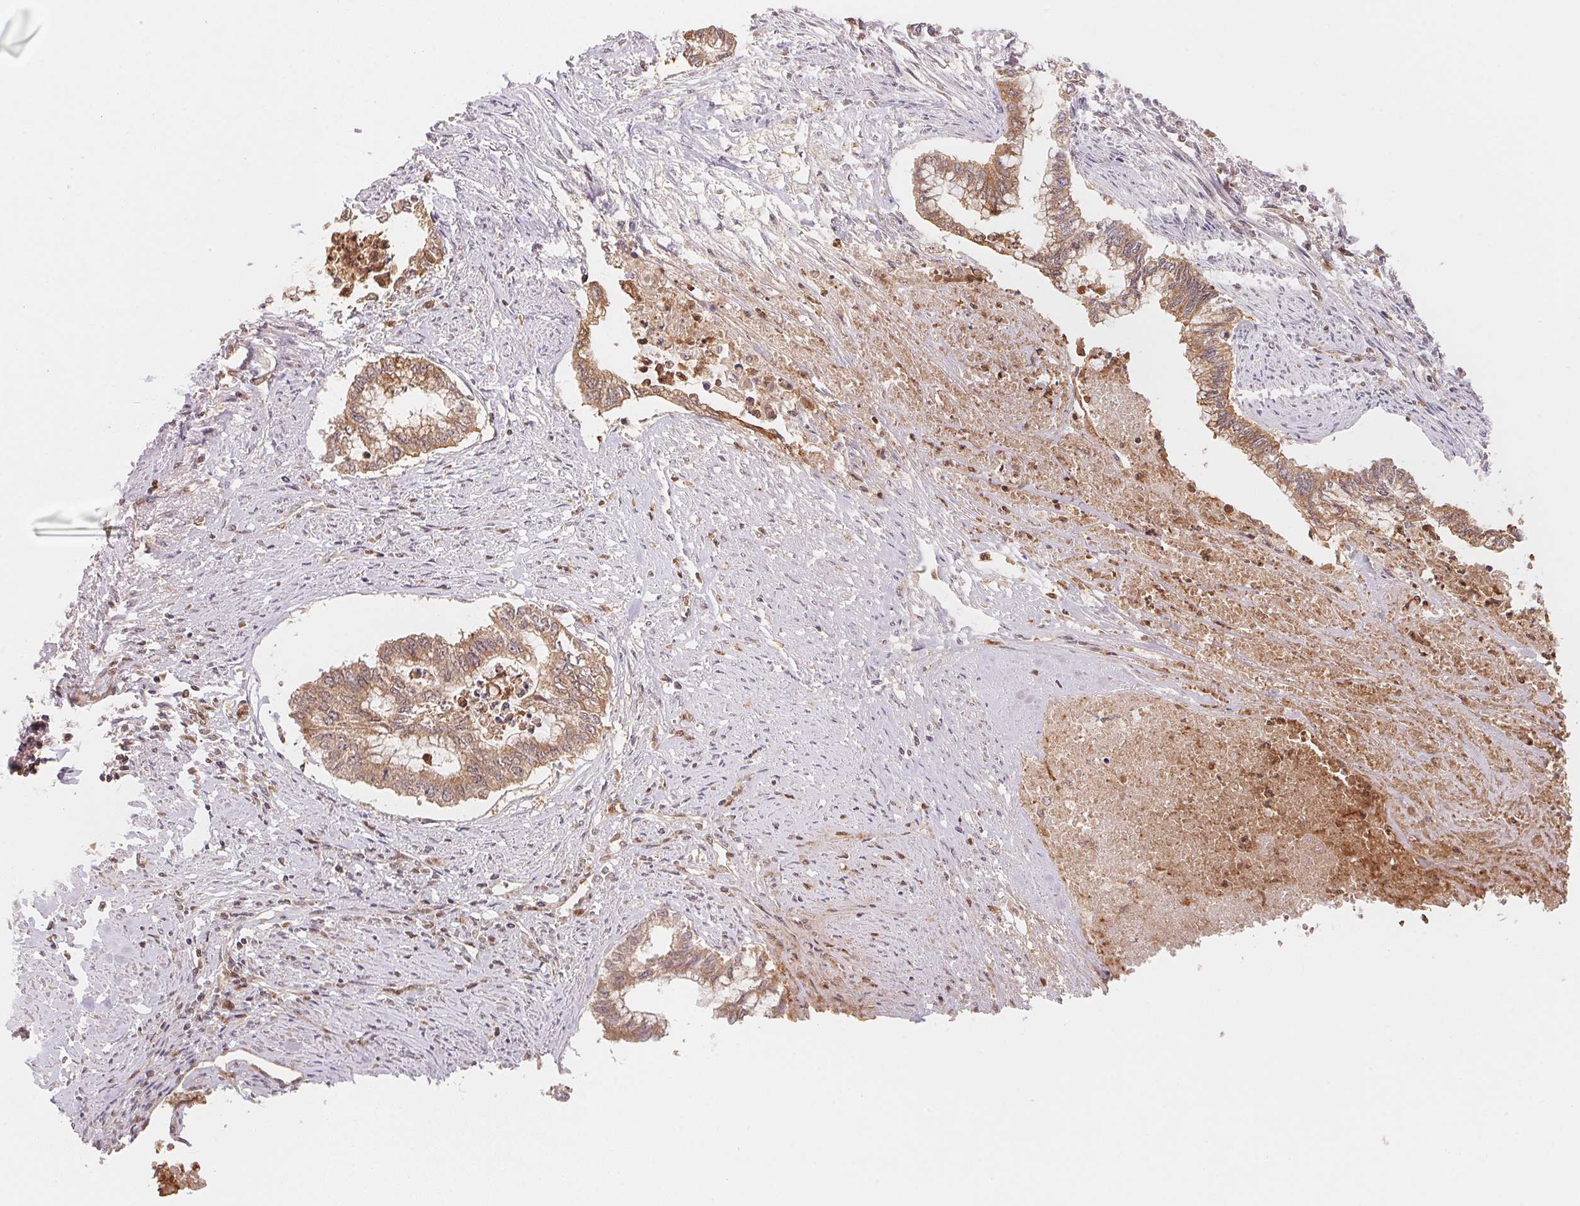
{"staining": {"intensity": "weak", "quantity": ">75%", "location": "cytoplasmic/membranous"}, "tissue": "endometrial cancer", "cell_type": "Tumor cells", "image_type": "cancer", "snomed": [{"axis": "morphology", "description": "Adenocarcinoma, NOS"}, {"axis": "topography", "description": "Endometrium"}], "caption": "Immunohistochemistry (IHC) micrograph of endometrial cancer stained for a protein (brown), which exhibits low levels of weak cytoplasmic/membranous positivity in approximately >75% of tumor cells.", "gene": "CCDC102B", "patient": {"sex": "female", "age": 79}}